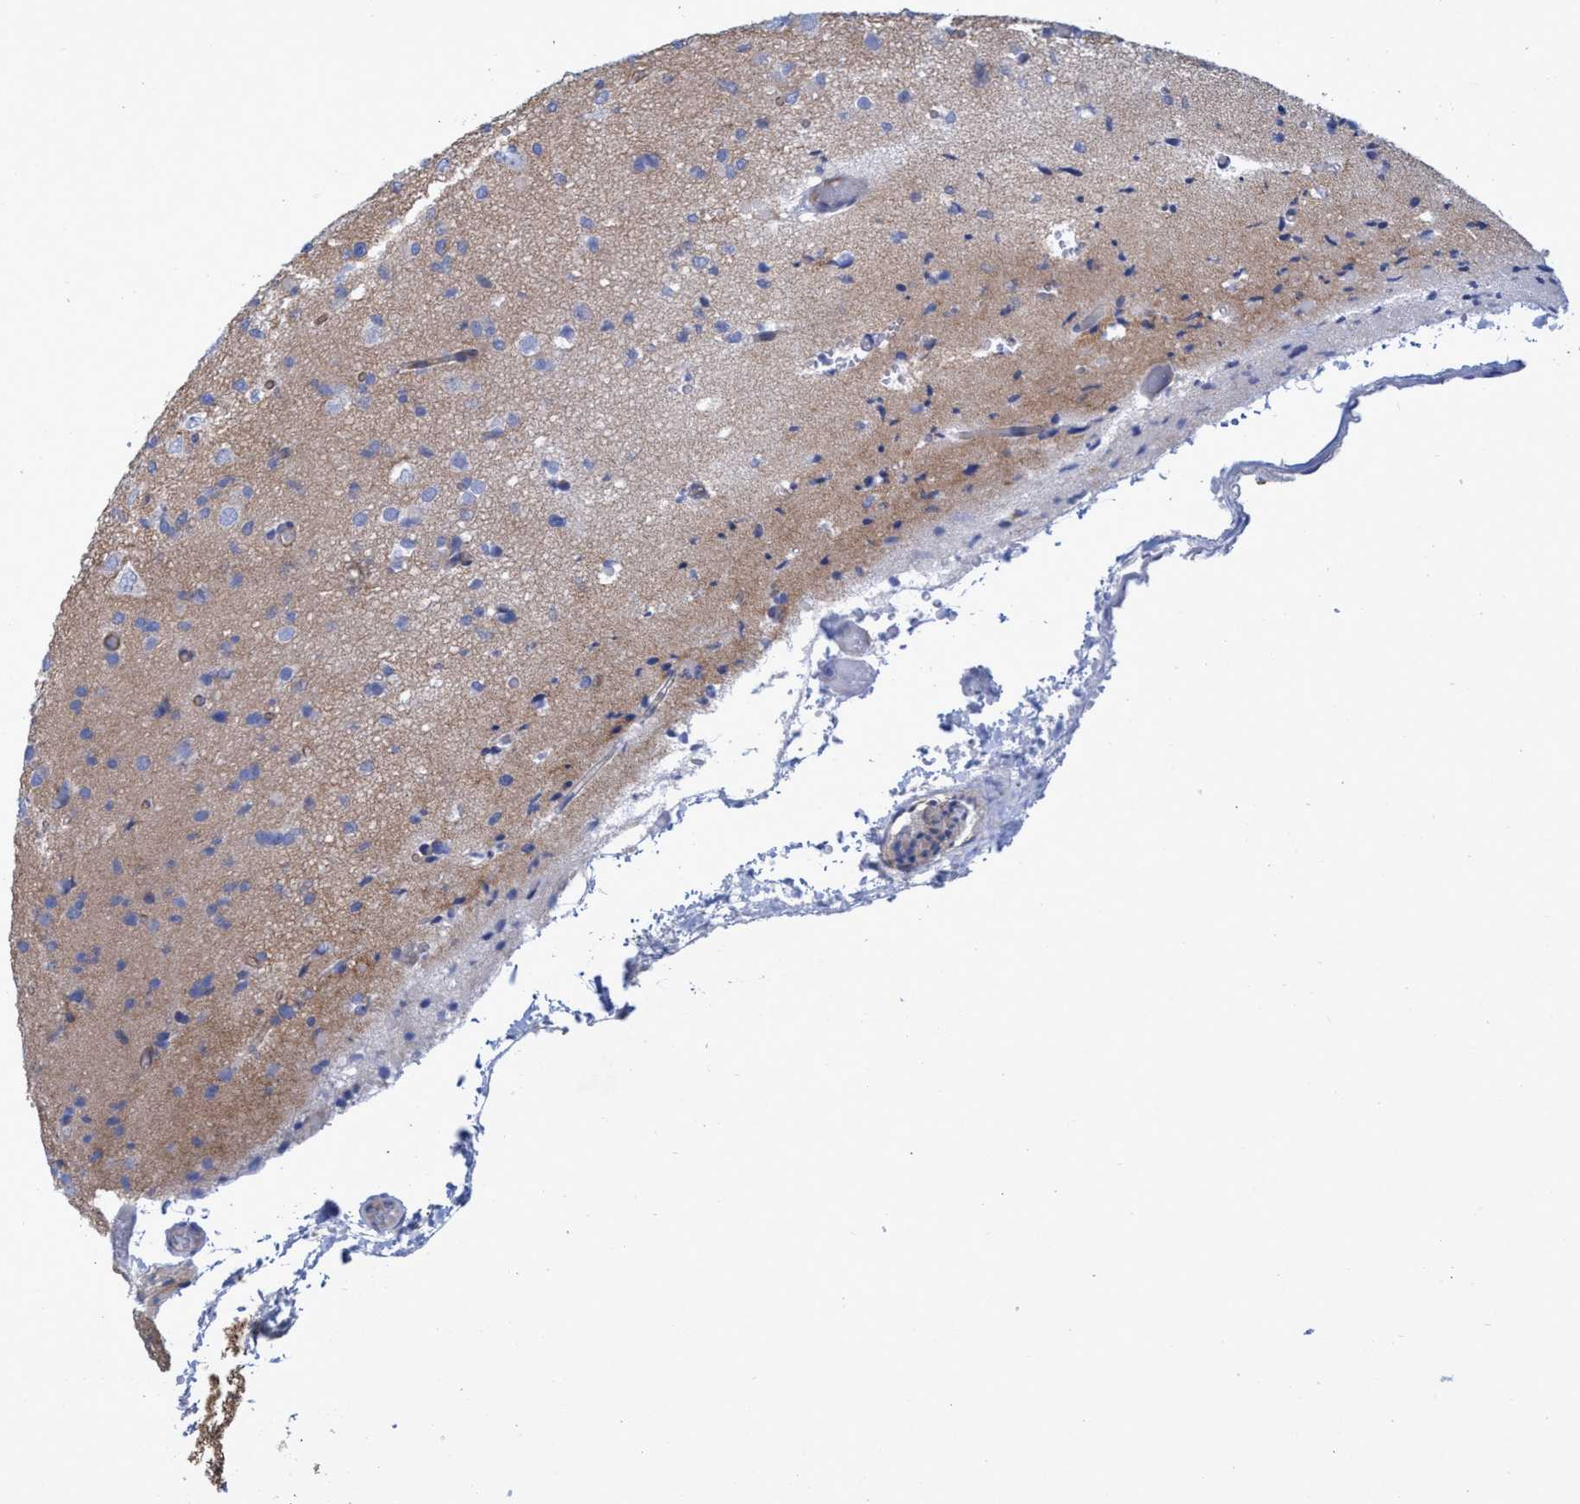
{"staining": {"intensity": "weak", "quantity": "25%-75%", "location": "cytoplasmic/membranous"}, "tissue": "glioma", "cell_type": "Tumor cells", "image_type": "cancer", "snomed": [{"axis": "morphology", "description": "Glioma, malignant, Low grade"}, {"axis": "topography", "description": "Brain"}], "caption": "DAB (3,3'-diaminobenzidine) immunohistochemical staining of glioma shows weak cytoplasmic/membranous protein positivity in approximately 25%-75% of tumor cells.", "gene": "R3HCC1", "patient": {"sex": "female", "age": 22}}